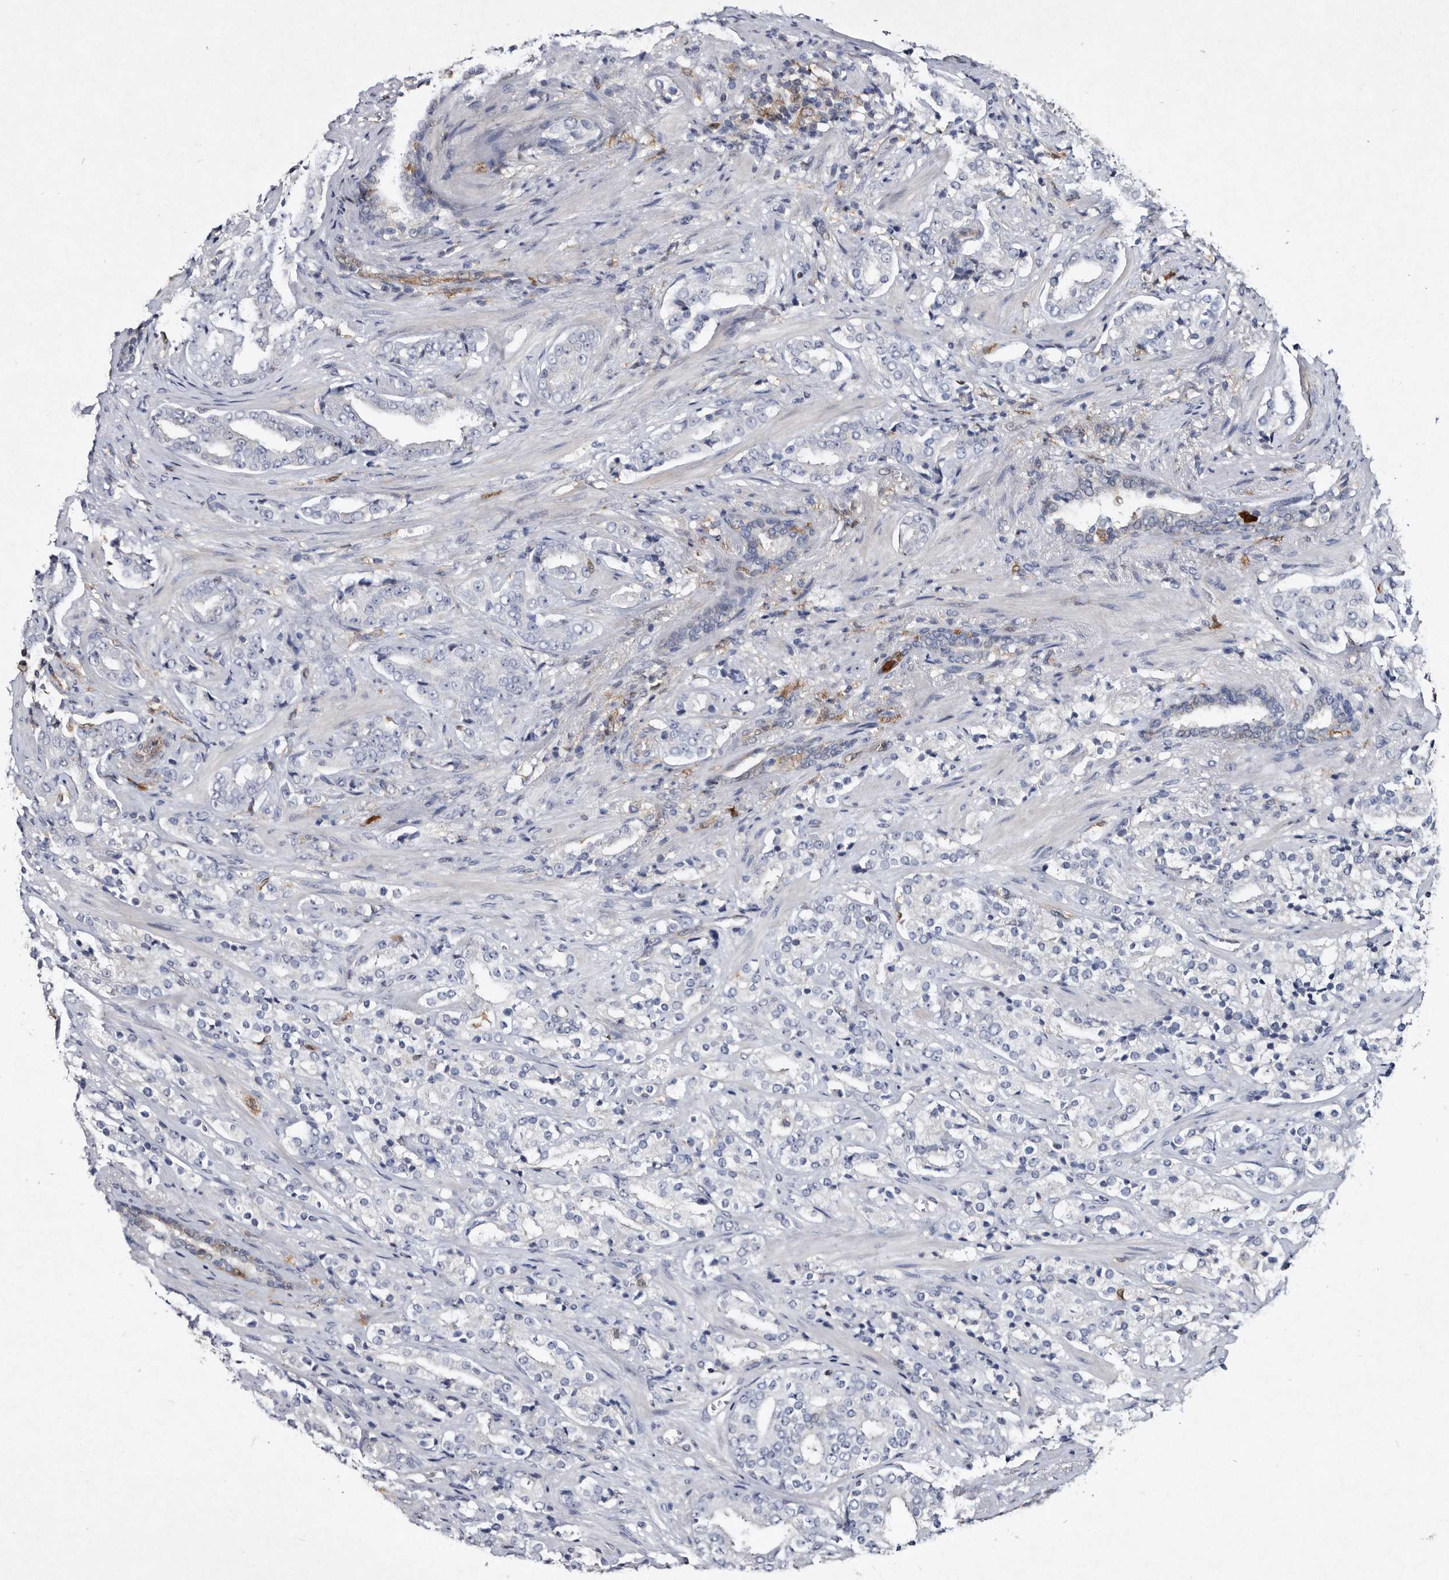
{"staining": {"intensity": "negative", "quantity": "none", "location": "none"}, "tissue": "prostate cancer", "cell_type": "Tumor cells", "image_type": "cancer", "snomed": [{"axis": "morphology", "description": "Adenocarcinoma, High grade"}, {"axis": "topography", "description": "Prostate"}], "caption": "This is an IHC photomicrograph of human prostate cancer (adenocarcinoma (high-grade)). There is no staining in tumor cells.", "gene": "SERPINB8", "patient": {"sex": "male", "age": 71}}